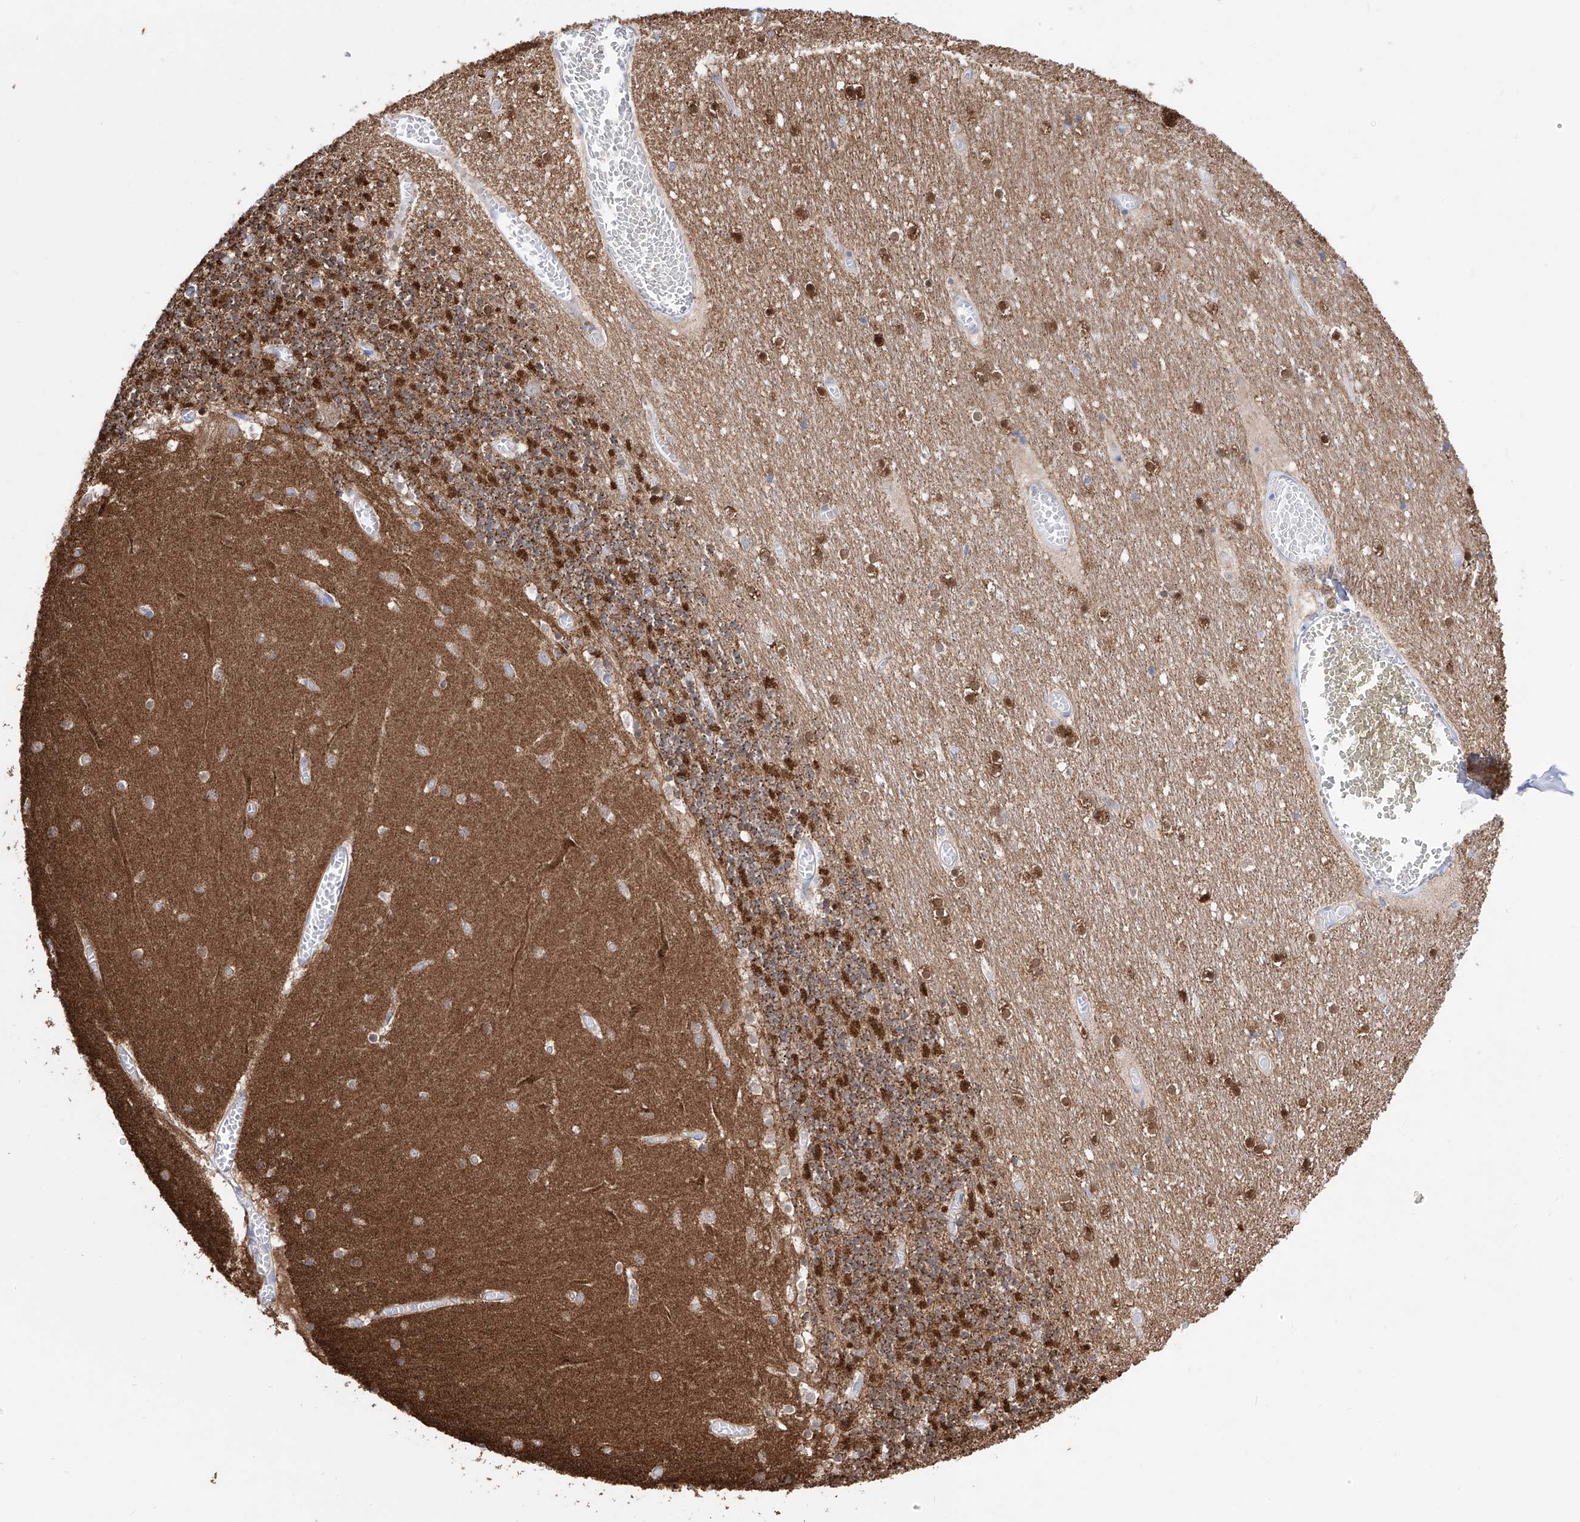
{"staining": {"intensity": "strong", "quantity": "25%-75%", "location": "cytoplasmic/membranous"}, "tissue": "cerebellum", "cell_type": "Cells in granular layer", "image_type": "normal", "snomed": [{"axis": "morphology", "description": "Normal tissue, NOS"}, {"axis": "topography", "description": "Cerebellum"}], "caption": "Unremarkable cerebellum was stained to show a protein in brown. There is high levels of strong cytoplasmic/membranous staining in approximately 25%-75% of cells in granular layer.", "gene": "ZNF653", "patient": {"sex": "female", "age": 28}}